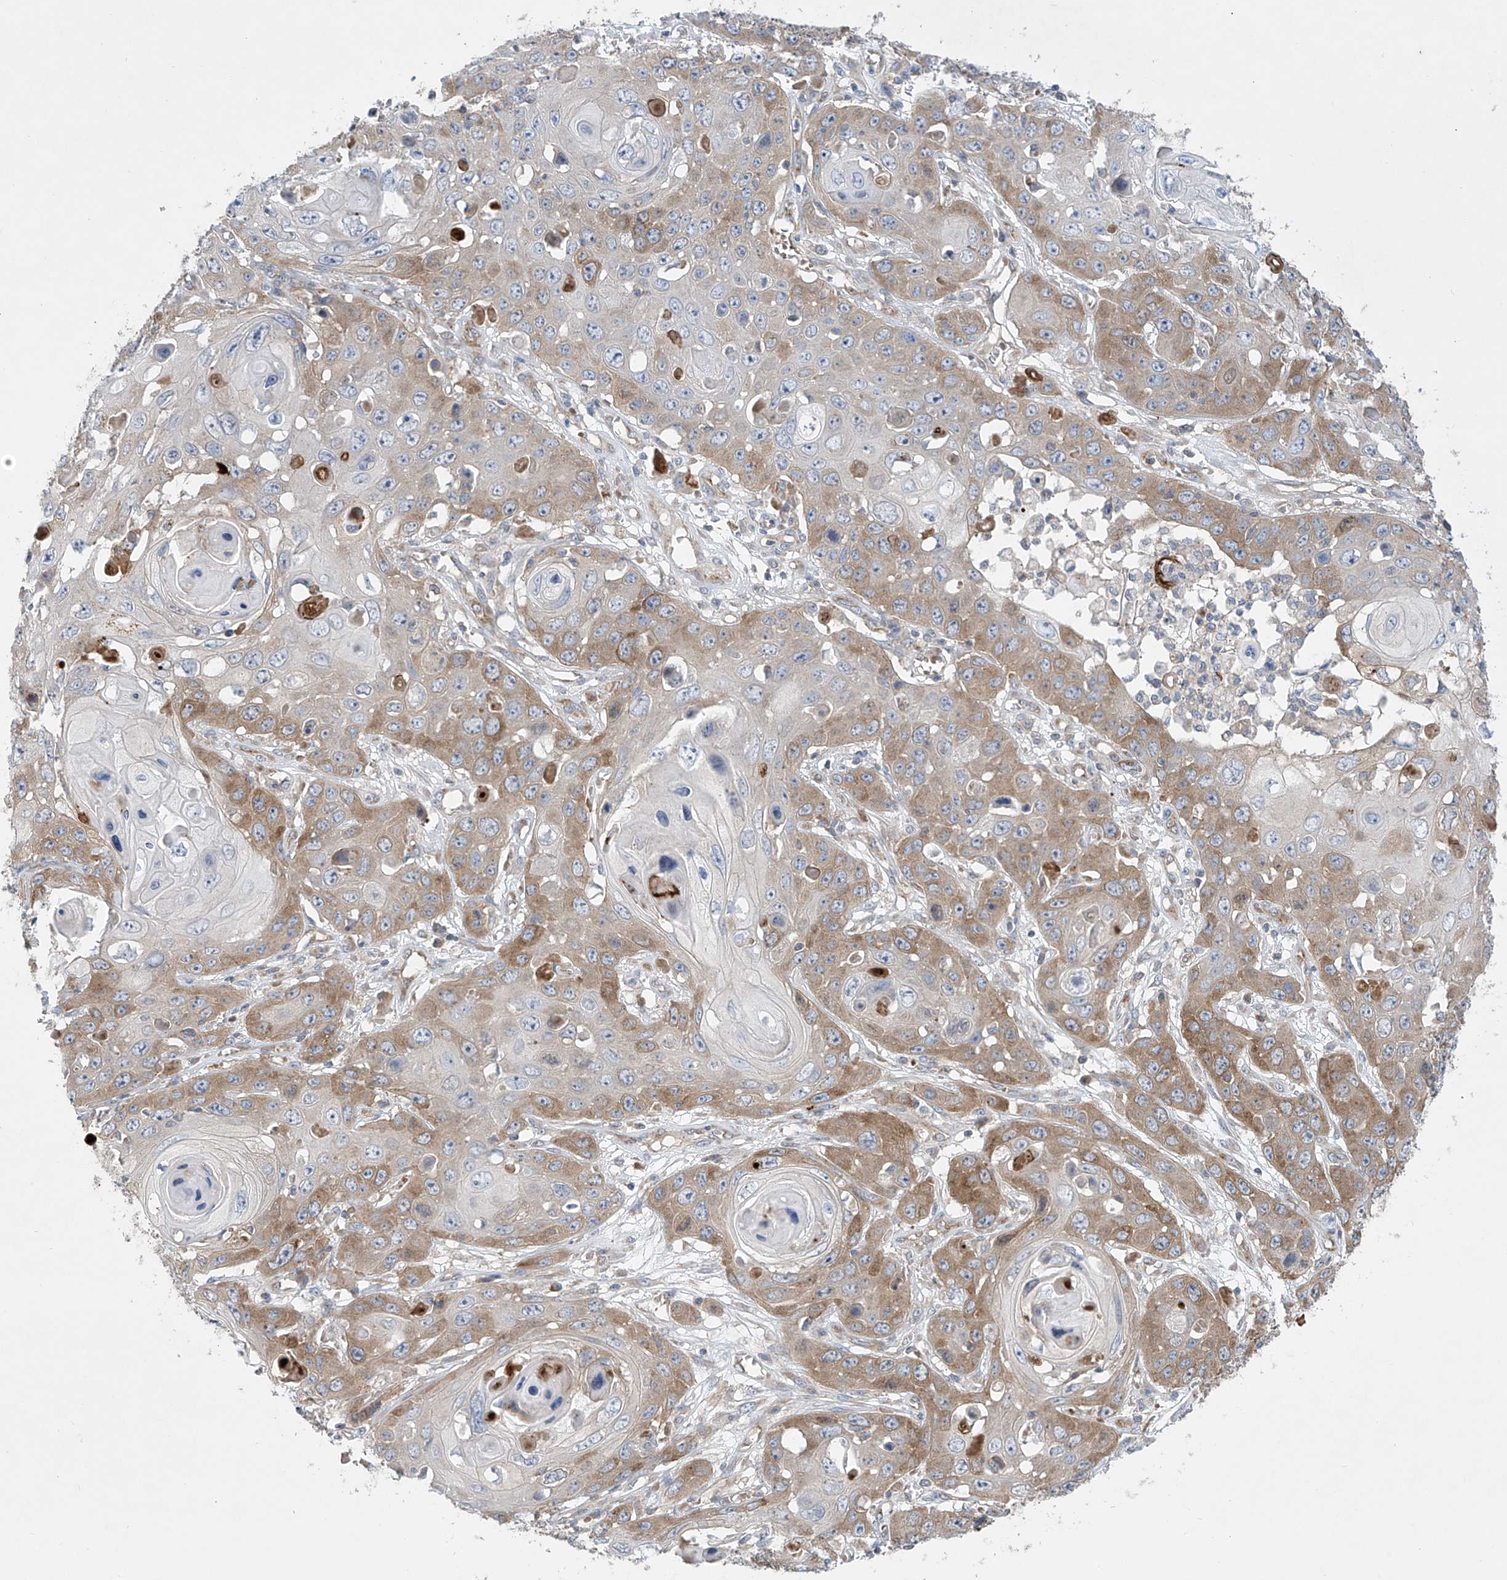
{"staining": {"intensity": "moderate", "quantity": ">75%", "location": "cytoplasmic/membranous"}, "tissue": "skin cancer", "cell_type": "Tumor cells", "image_type": "cancer", "snomed": [{"axis": "morphology", "description": "Squamous cell carcinoma, NOS"}, {"axis": "topography", "description": "Skin"}], "caption": "Immunohistochemistry histopathology image of human skin cancer stained for a protein (brown), which displays medium levels of moderate cytoplasmic/membranous expression in approximately >75% of tumor cells.", "gene": "TJAP1", "patient": {"sex": "male", "age": 55}}